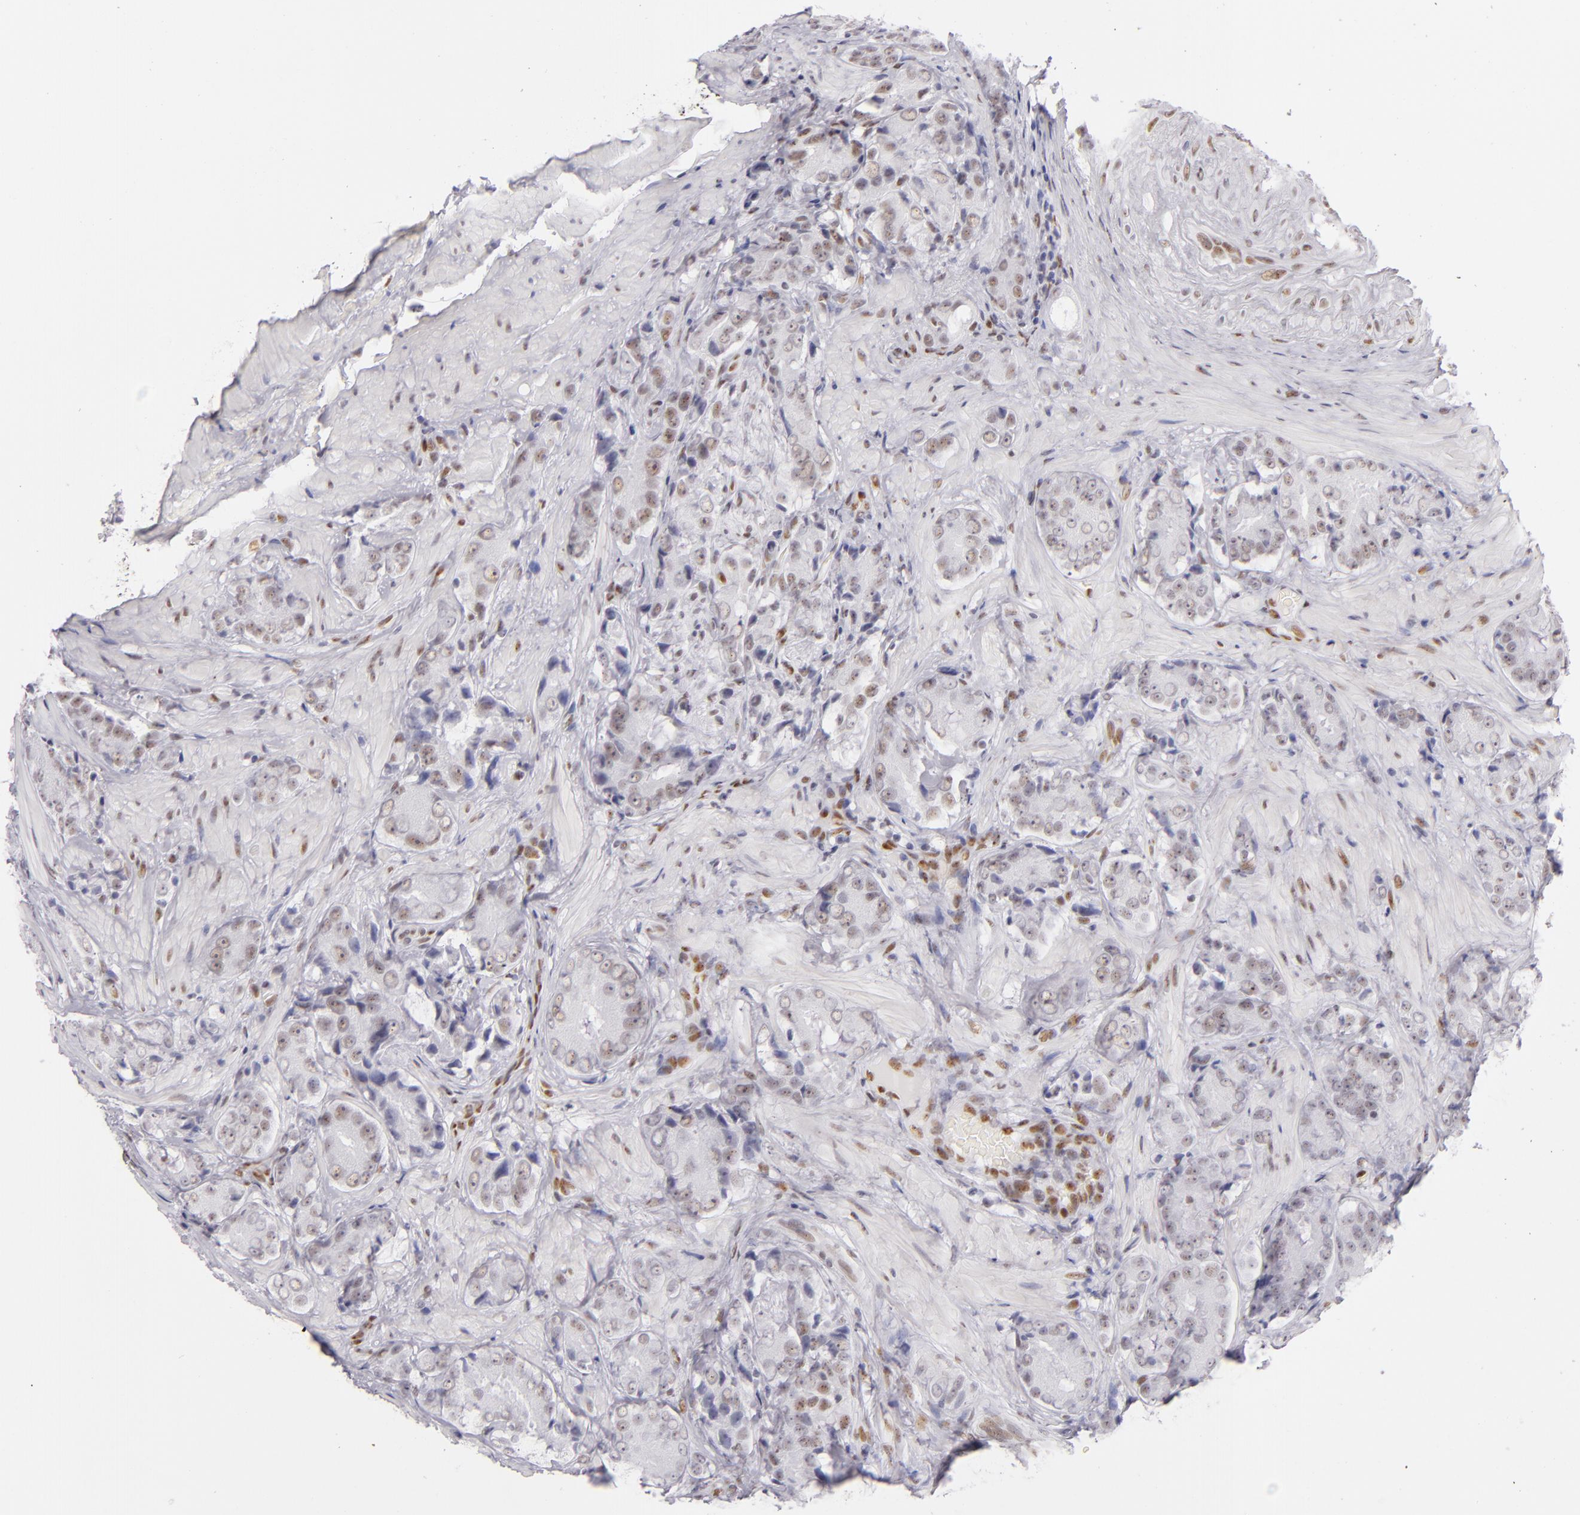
{"staining": {"intensity": "weak", "quantity": "25%-75%", "location": "nuclear"}, "tissue": "prostate cancer", "cell_type": "Tumor cells", "image_type": "cancer", "snomed": [{"axis": "morphology", "description": "Adenocarcinoma, High grade"}, {"axis": "topography", "description": "Prostate"}], "caption": "The photomicrograph reveals a brown stain indicating the presence of a protein in the nuclear of tumor cells in prostate cancer. (IHC, brightfield microscopy, high magnification).", "gene": "TOP3A", "patient": {"sex": "male", "age": 70}}